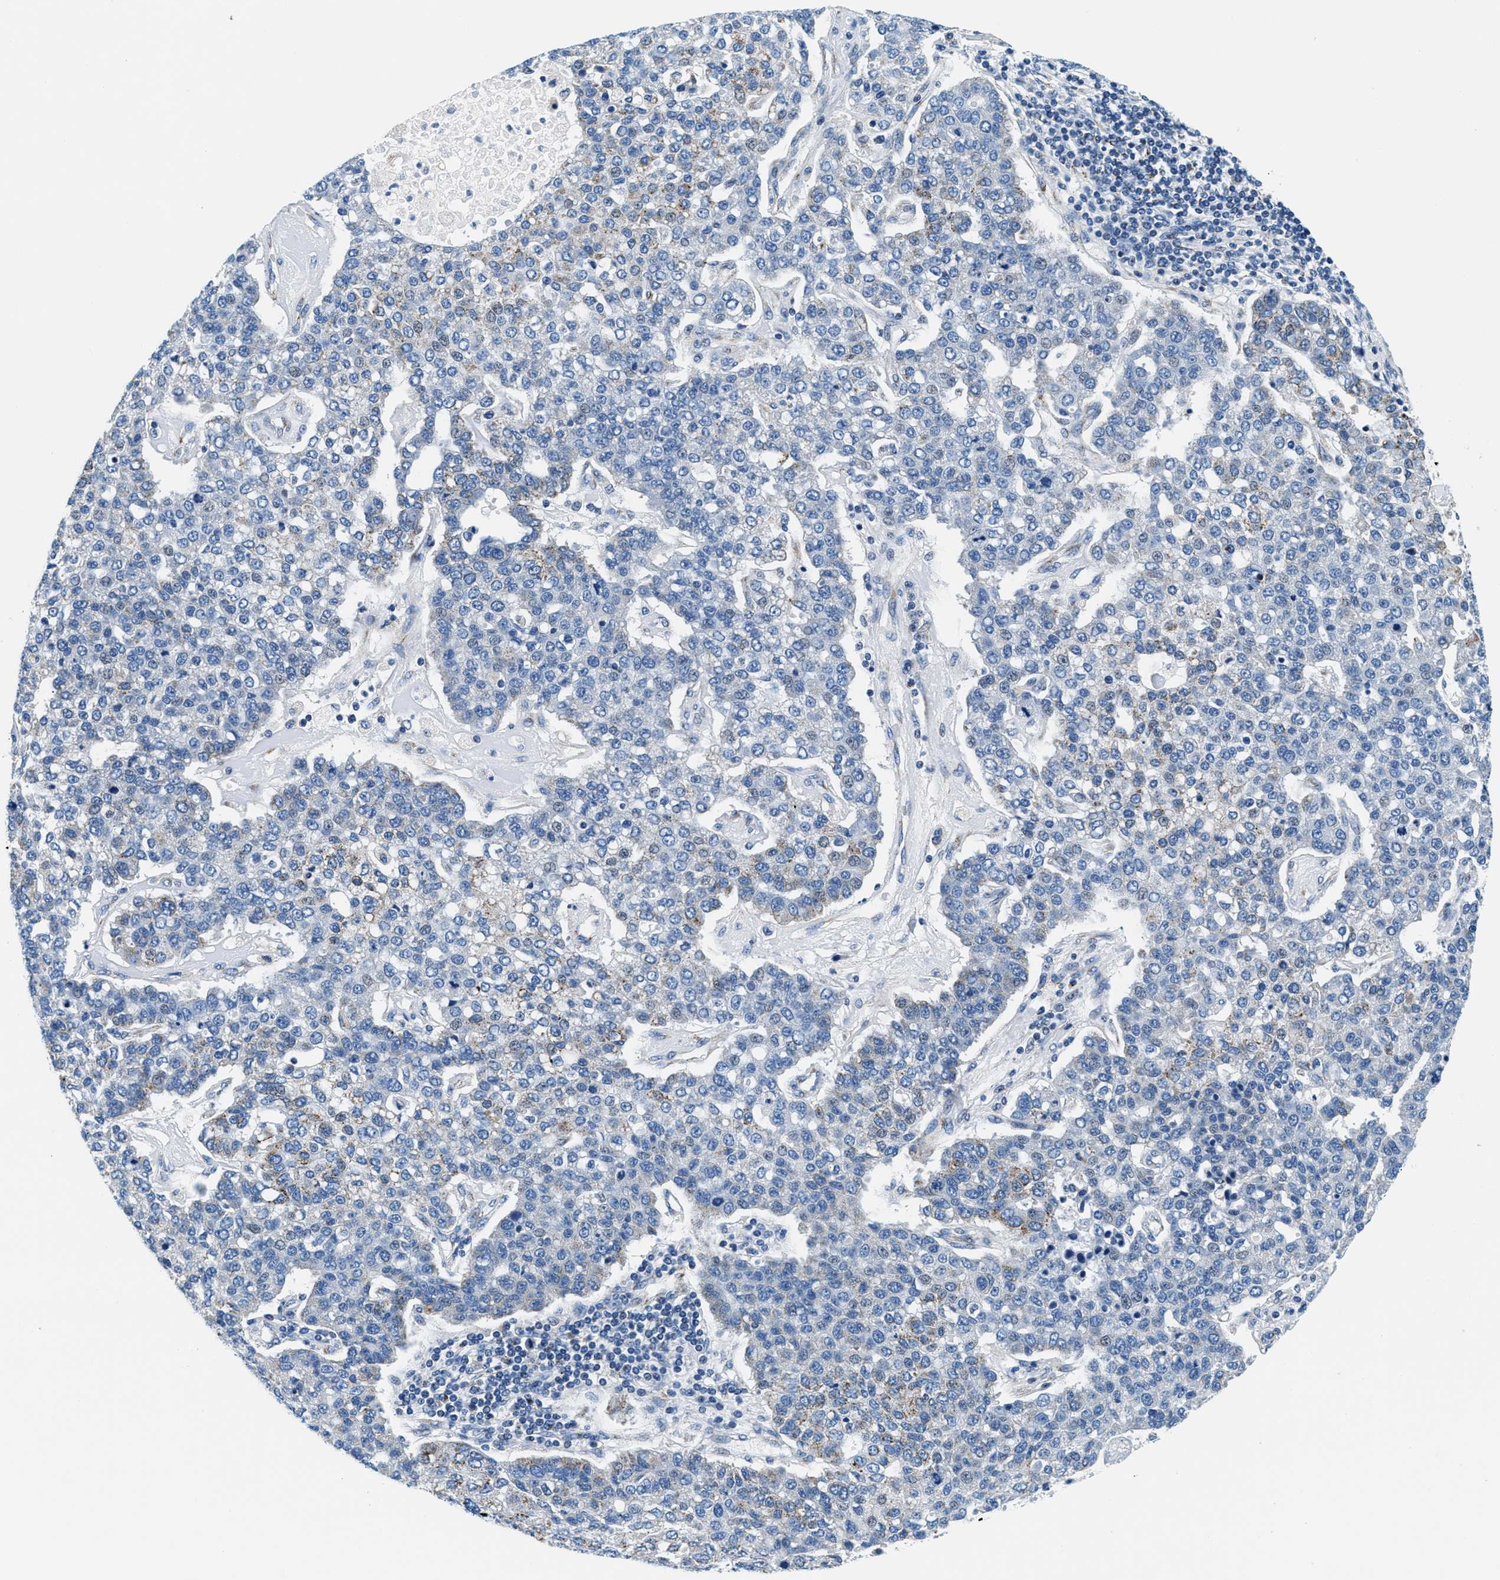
{"staining": {"intensity": "weak", "quantity": "<25%", "location": "cytoplasmic/membranous"}, "tissue": "pancreatic cancer", "cell_type": "Tumor cells", "image_type": "cancer", "snomed": [{"axis": "morphology", "description": "Adenocarcinoma, NOS"}, {"axis": "topography", "description": "Pancreas"}], "caption": "Tumor cells show no significant positivity in pancreatic cancer.", "gene": "VPS53", "patient": {"sex": "female", "age": 61}}